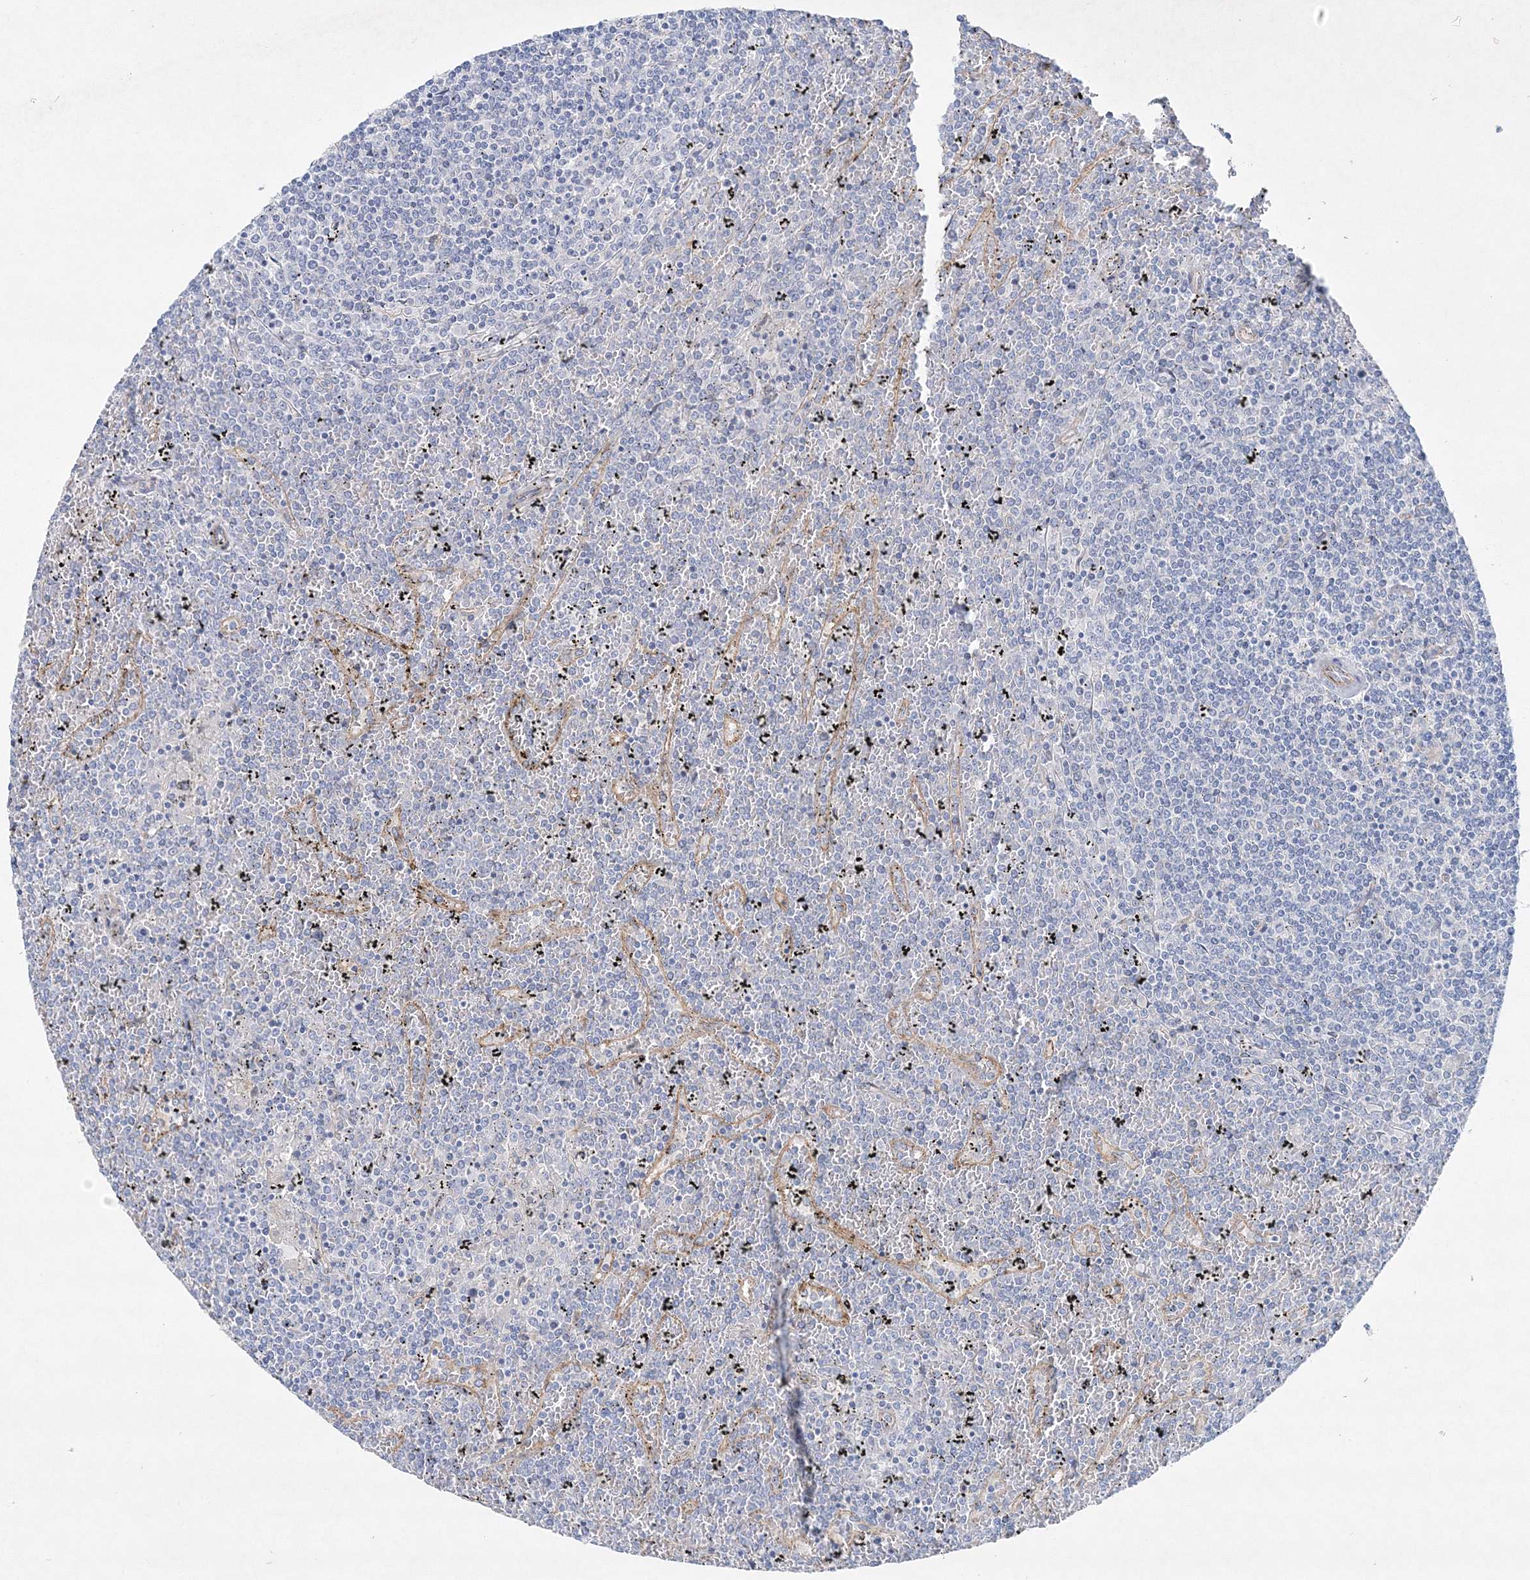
{"staining": {"intensity": "negative", "quantity": "none", "location": "none"}, "tissue": "lymphoma", "cell_type": "Tumor cells", "image_type": "cancer", "snomed": [{"axis": "morphology", "description": "Malignant lymphoma, non-Hodgkin's type, Low grade"}, {"axis": "topography", "description": "Spleen"}], "caption": "Immunohistochemistry (IHC) photomicrograph of lymphoma stained for a protein (brown), which demonstrates no positivity in tumor cells. (Stains: DAB IHC with hematoxylin counter stain, Microscopy: brightfield microscopy at high magnification).", "gene": "NAA40", "patient": {"sex": "female", "age": 19}}